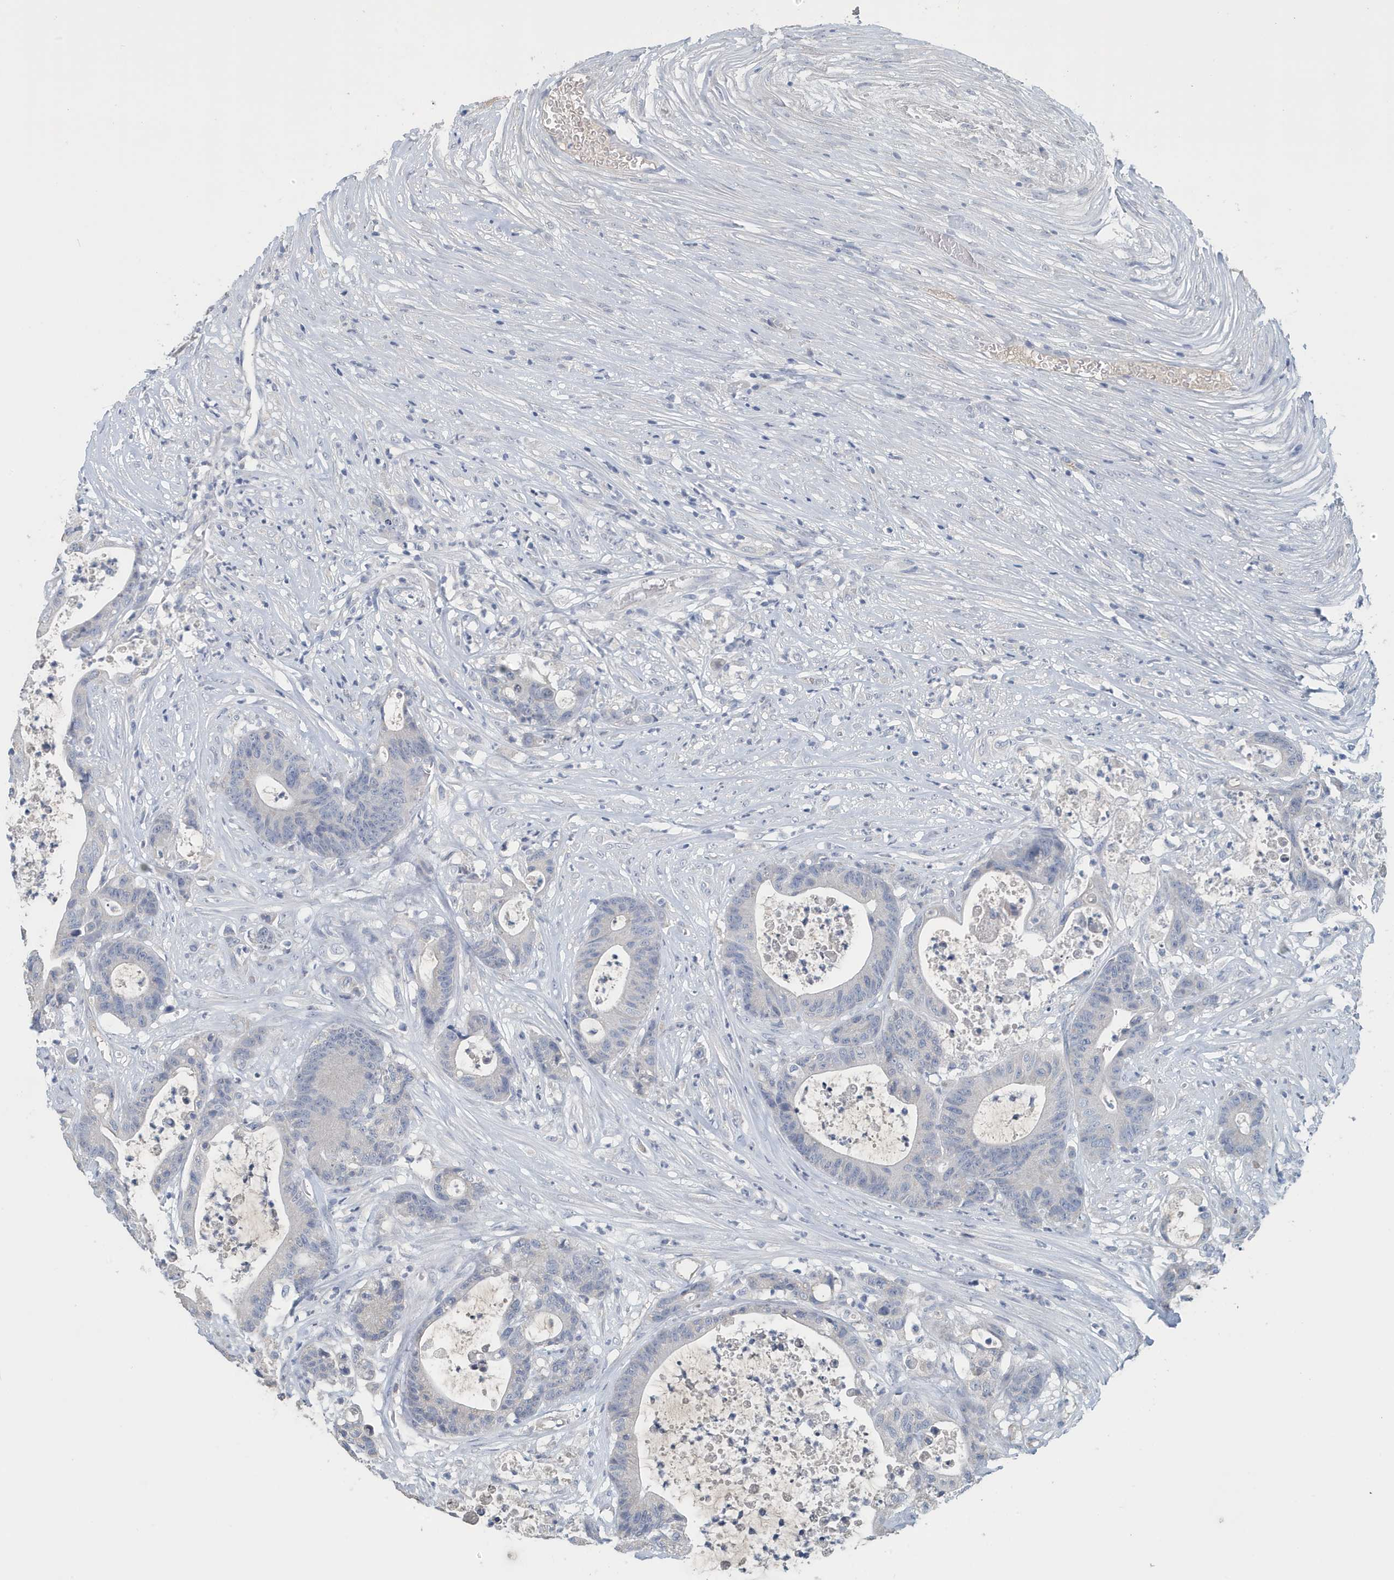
{"staining": {"intensity": "negative", "quantity": "none", "location": "none"}, "tissue": "colorectal cancer", "cell_type": "Tumor cells", "image_type": "cancer", "snomed": [{"axis": "morphology", "description": "Adenocarcinoma, NOS"}, {"axis": "topography", "description": "Colon"}], "caption": "Adenocarcinoma (colorectal) was stained to show a protein in brown. There is no significant expression in tumor cells. (IHC, brightfield microscopy, high magnification).", "gene": "UGT2B4", "patient": {"sex": "female", "age": 84}}